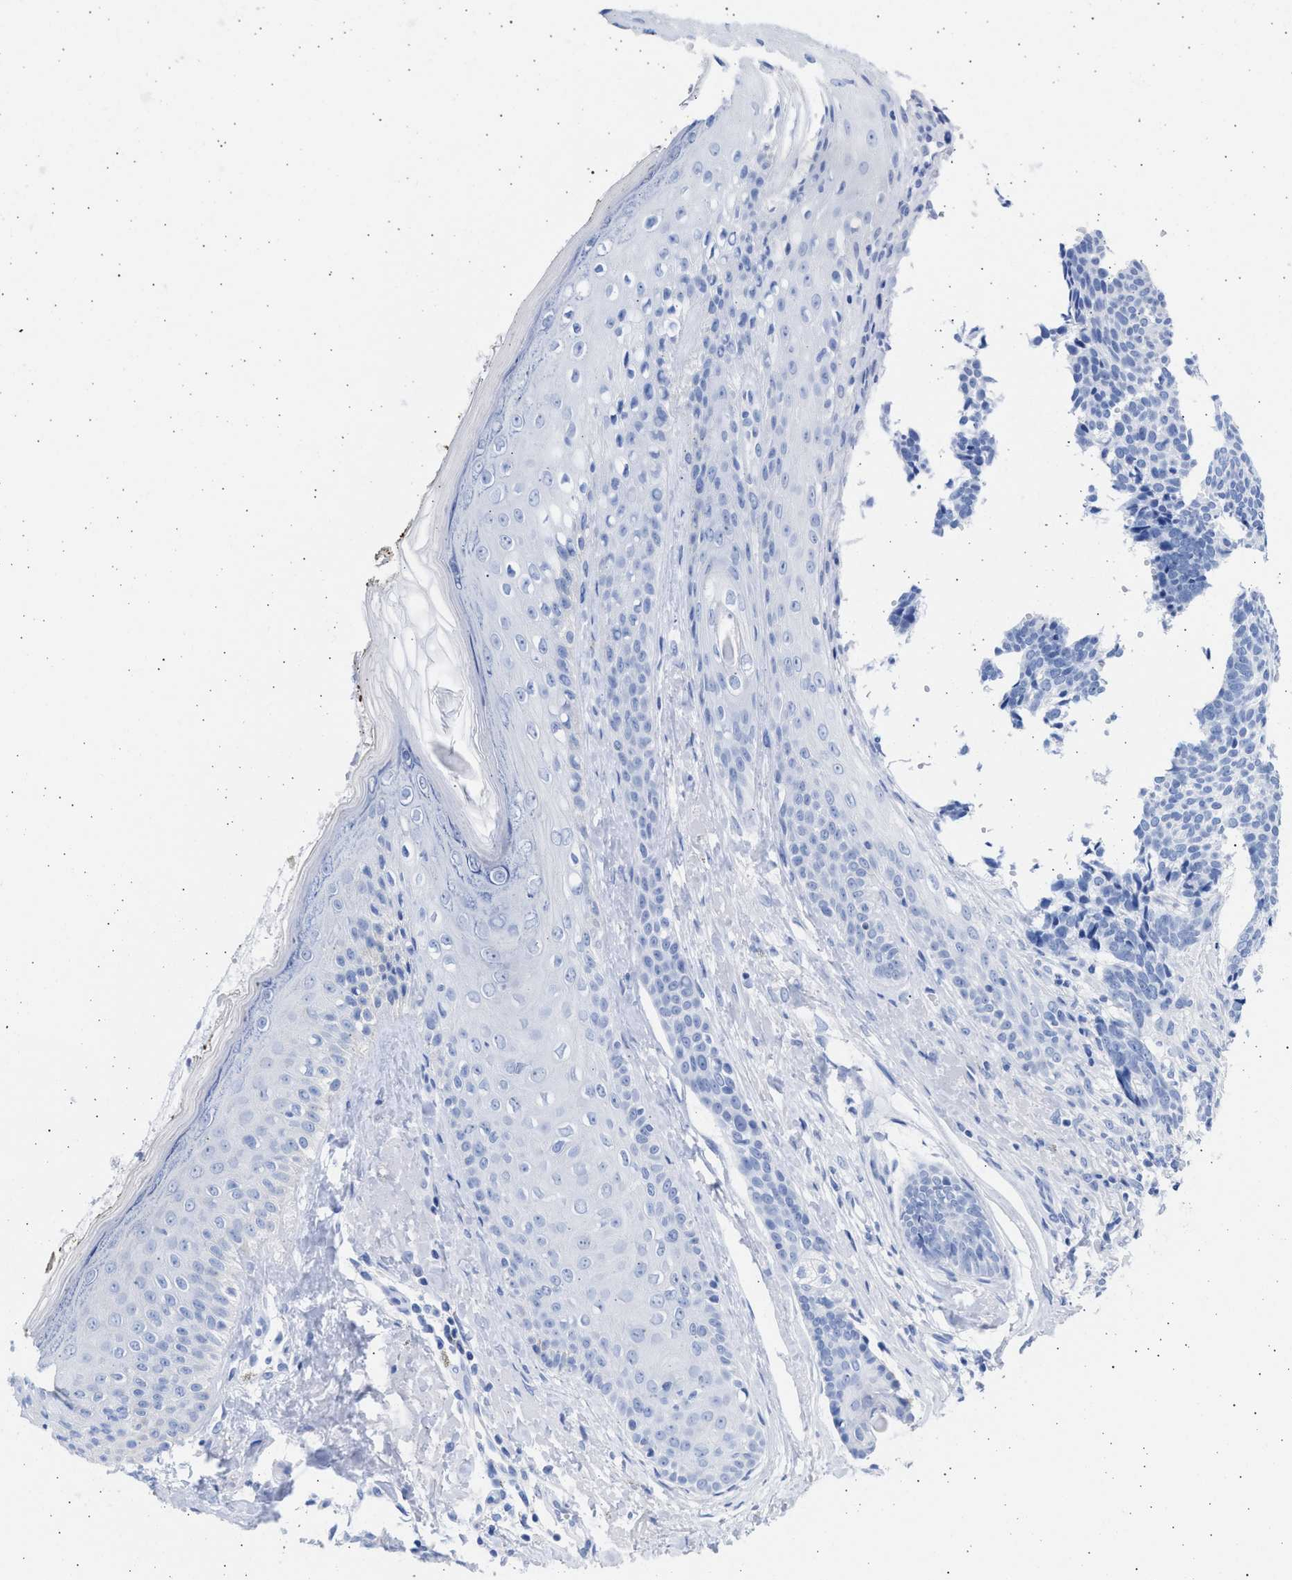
{"staining": {"intensity": "negative", "quantity": "none", "location": "none"}, "tissue": "skin cancer", "cell_type": "Tumor cells", "image_type": "cancer", "snomed": [{"axis": "morphology", "description": "Basal cell carcinoma"}, {"axis": "topography", "description": "Skin"}], "caption": "This is an IHC photomicrograph of human skin basal cell carcinoma. There is no positivity in tumor cells.", "gene": "ALDOC", "patient": {"sex": "male", "age": 84}}